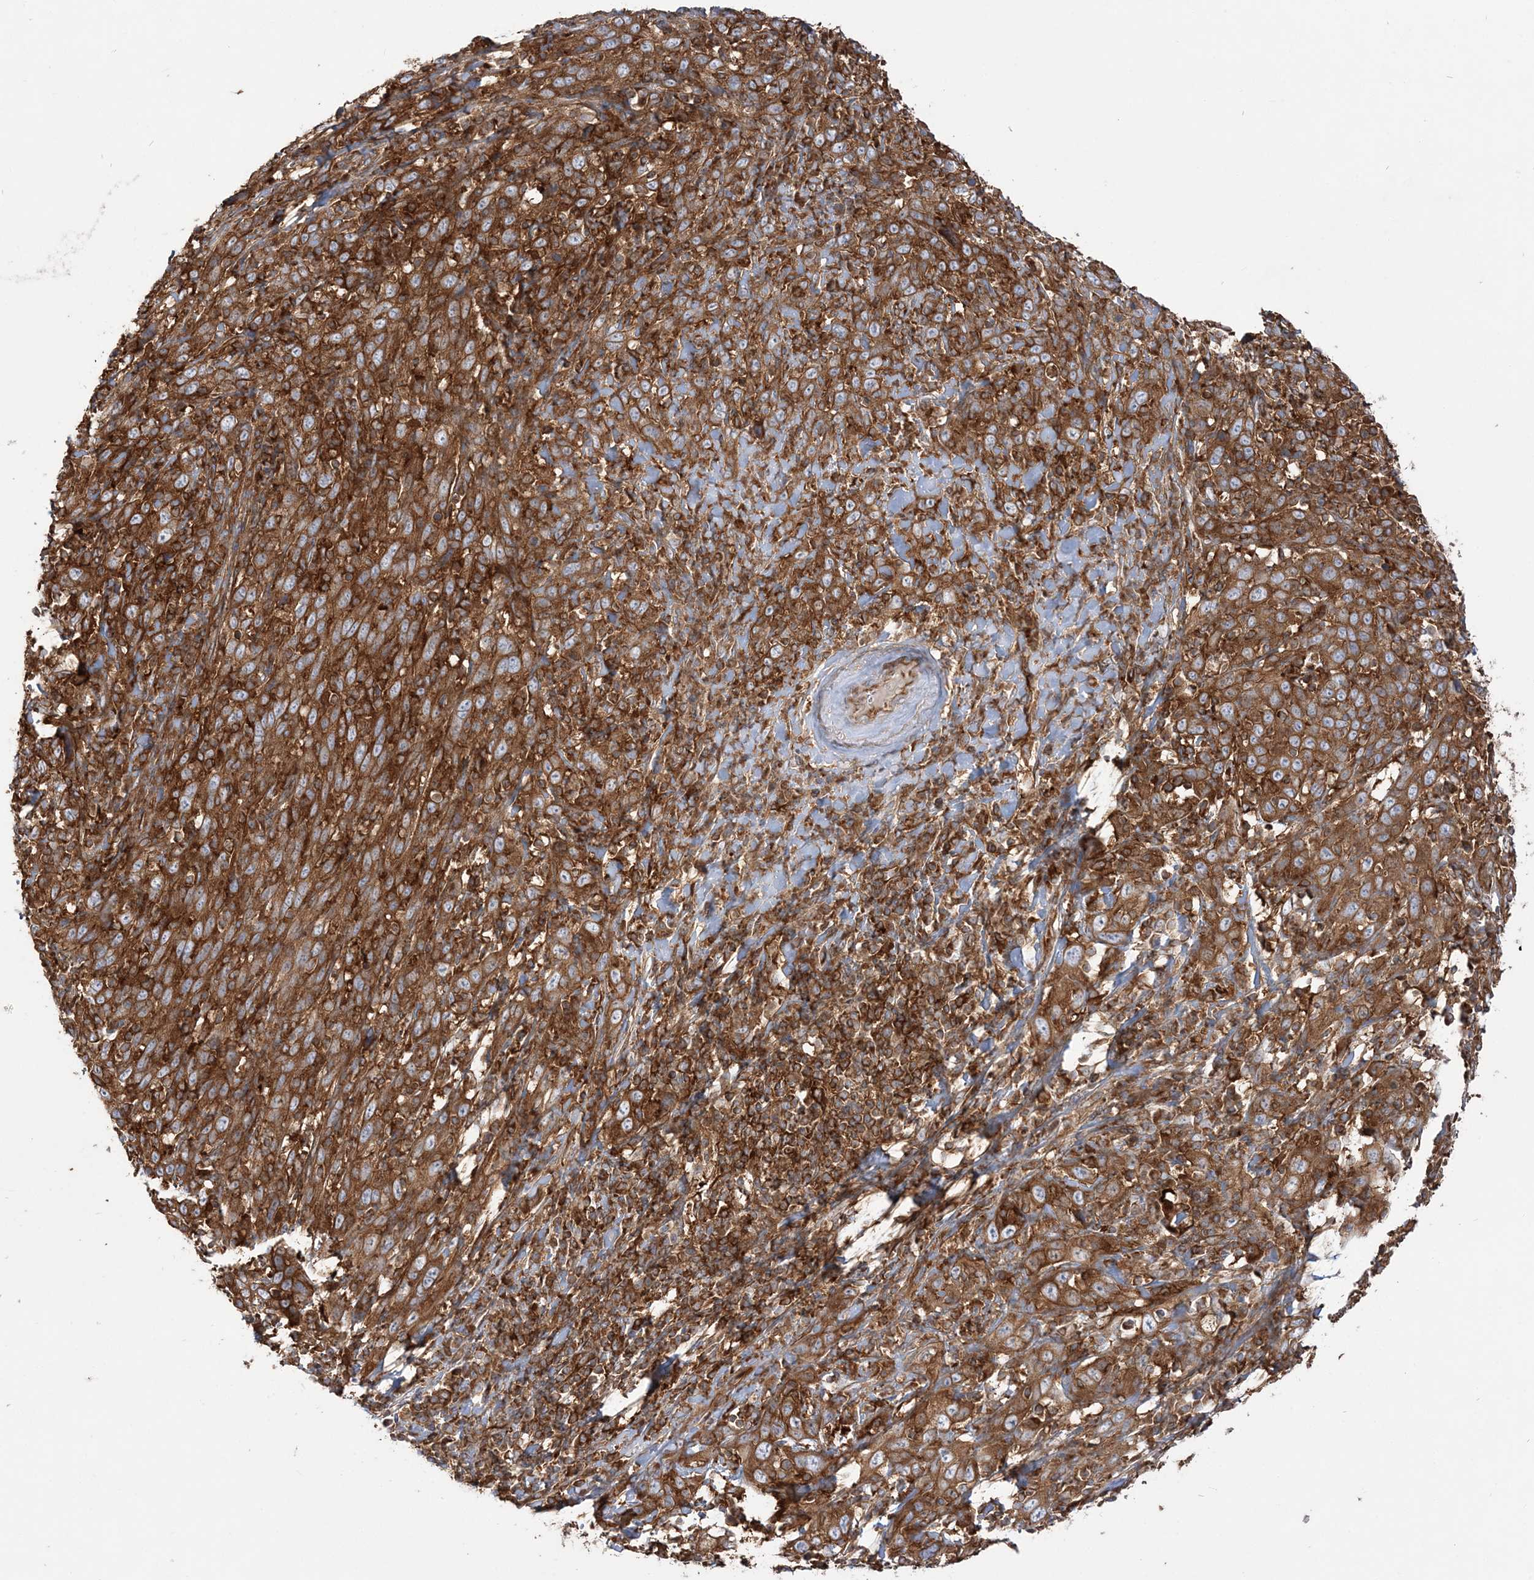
{"staining": {"intensity": "strong", "quantity": ">75%", "location": "cytoplasmic/membranous"}, "tissue": "cervical cancer", "cell_type": "Tumor cells", "image_type": "cancer", "snomed": [{"axis": "morphology", "description": "Squamous cell carcinoma, NOS"}, {"axis": "topography", "description": "Cervix"}], "caption": "Immunohistochemical staining of squamous cell carcinoma (cervical) reveals strong cytoplasmic/membranous protein expression in about >75% of tumor cells.", "gene": "TBC1D5", "patient": {"sex": "female", "age": 46}}